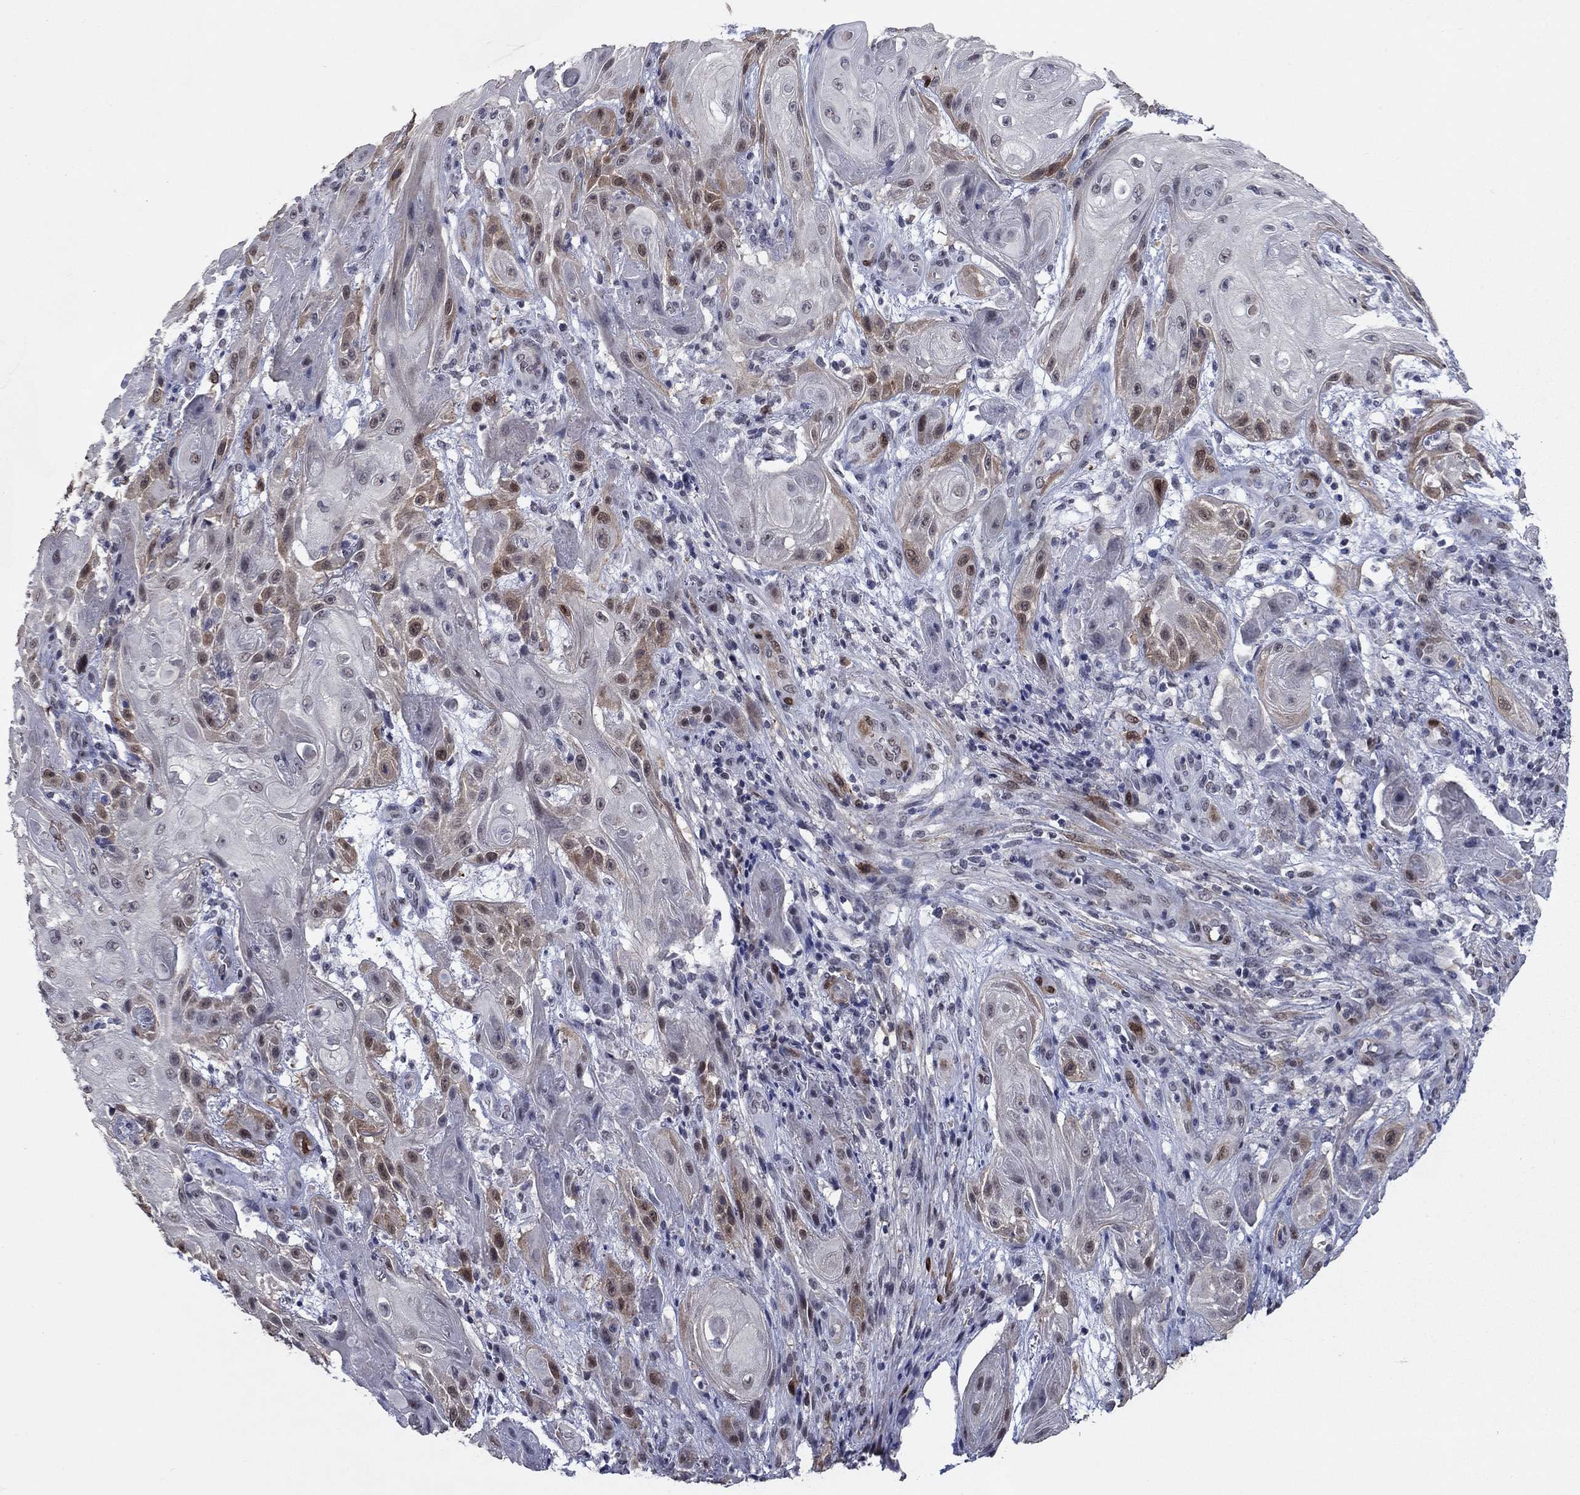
{"staining": {"intensity": "weak", "quantity": "25%-75%", "location": "cytoplasmic/membranous,nuclear"}, "tissue": "skin cancer", "cell_type": "Tumor cells", "image_type": "cancer", "snomed": [{"axis": "morphology", "description": "Squamous cell carcinoma, NOS"}, {"axis": "topography", "description": "Skin"}], "caption": "Immunohistochemical staining of skin cancer (squamous cell carcinoma) shows low levels of weak cytoplasmic/membranous and nuclear expression in about 25%-75% of tumor cells. Immunohistochemistry stains the protein of interest in brown and the nuclei are stained blue.", "gene": "TYMS", "patient": {"sex": "male", "age": 62}}